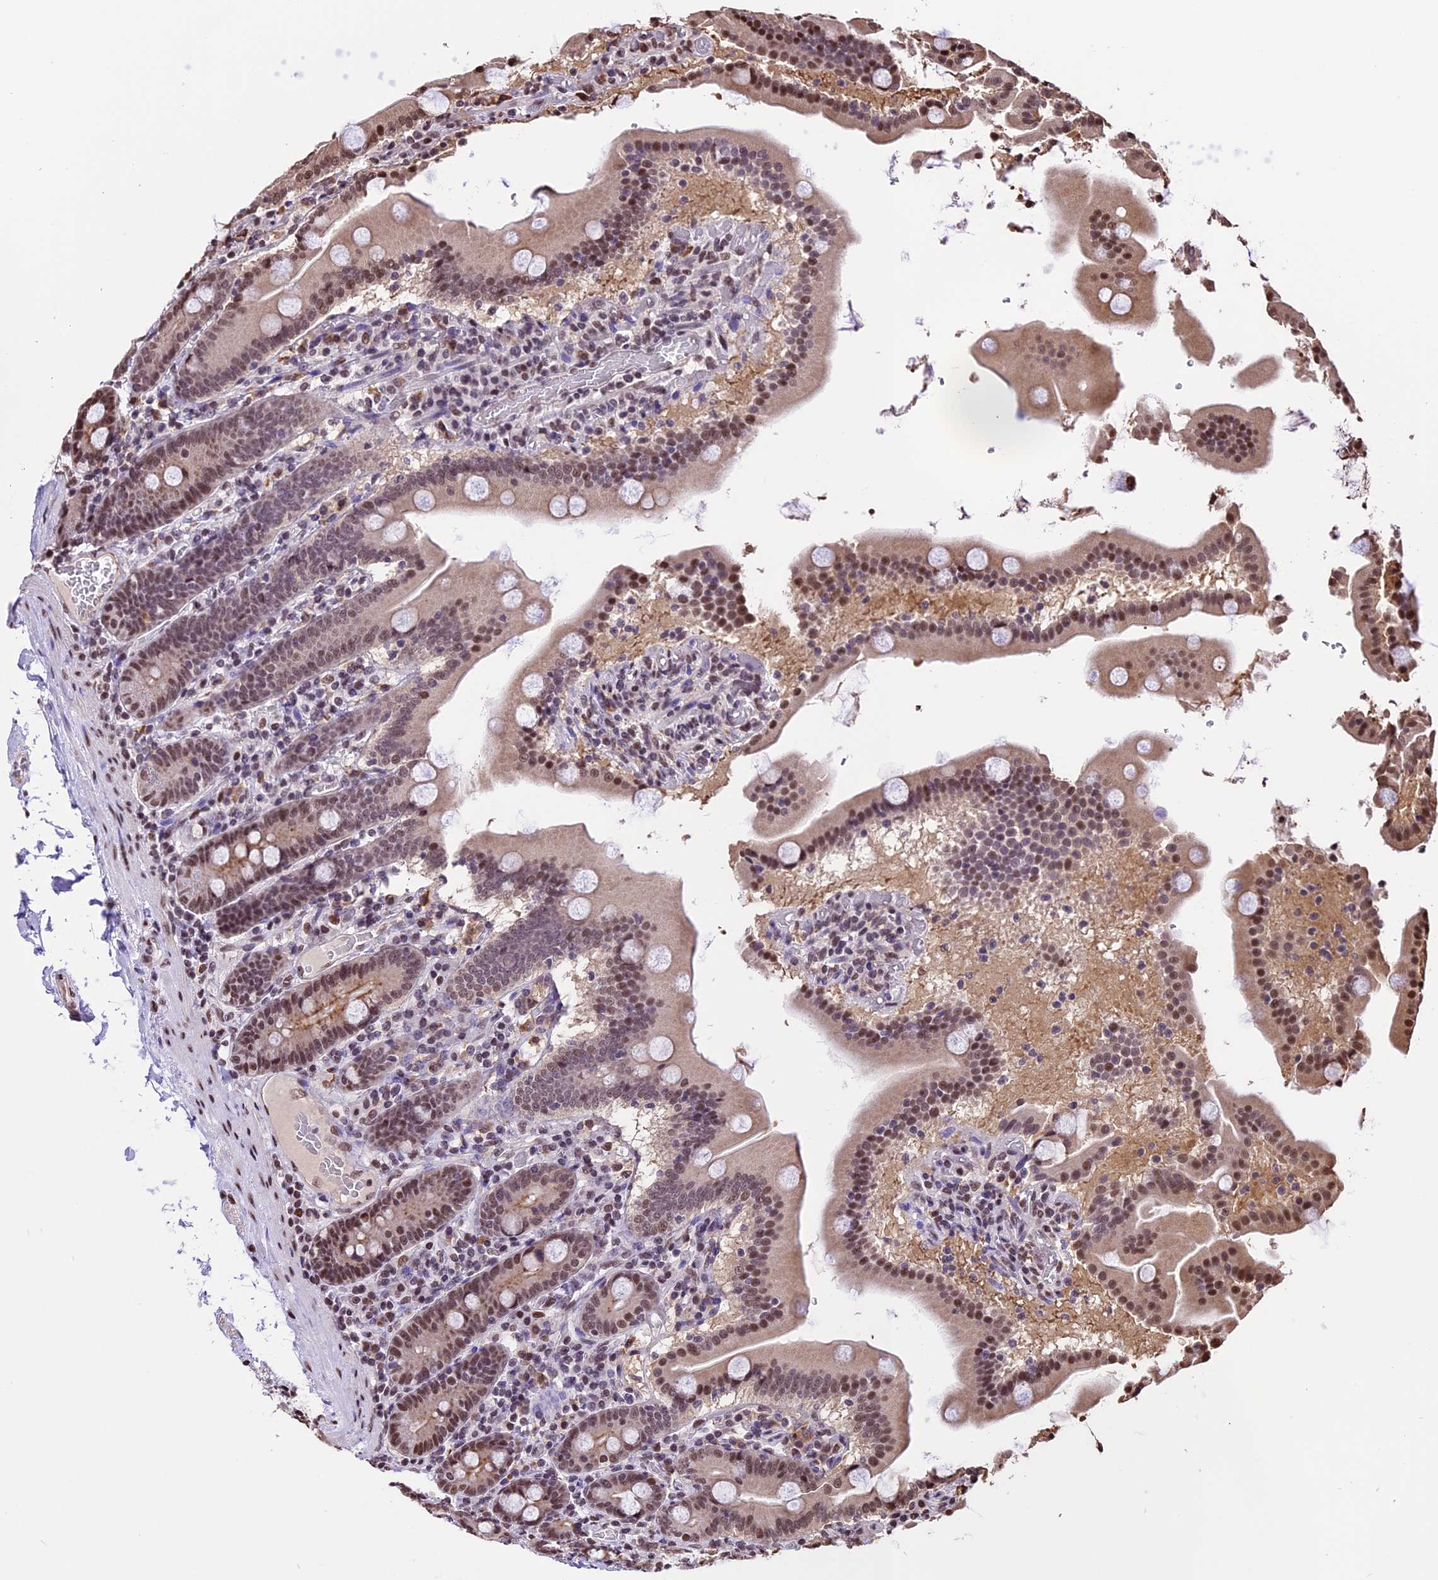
{"staining": {"intensity": "moderate", "quantity": ">75%", "location": "nuclear"}, "tissue": "duodenum", "cell_type": "Glandular cells", "image_type": "normal", "snomed": [{"axis": "morphology", "description": "Normal tissue, NOS"}, {"axis": "topography", "description": "Duodenum"}], "caption": "Immunohistochemical staining of normal human duodenum shows medium levels of moderate nuclear staining in approximately >75% of glandular cells. (DAB (3,3'-diaminobenzidine) IHC with brightfield microscopy, high magnification).", "gene": "POLR3E", "patient": {"sex": "male", "age": 55}}